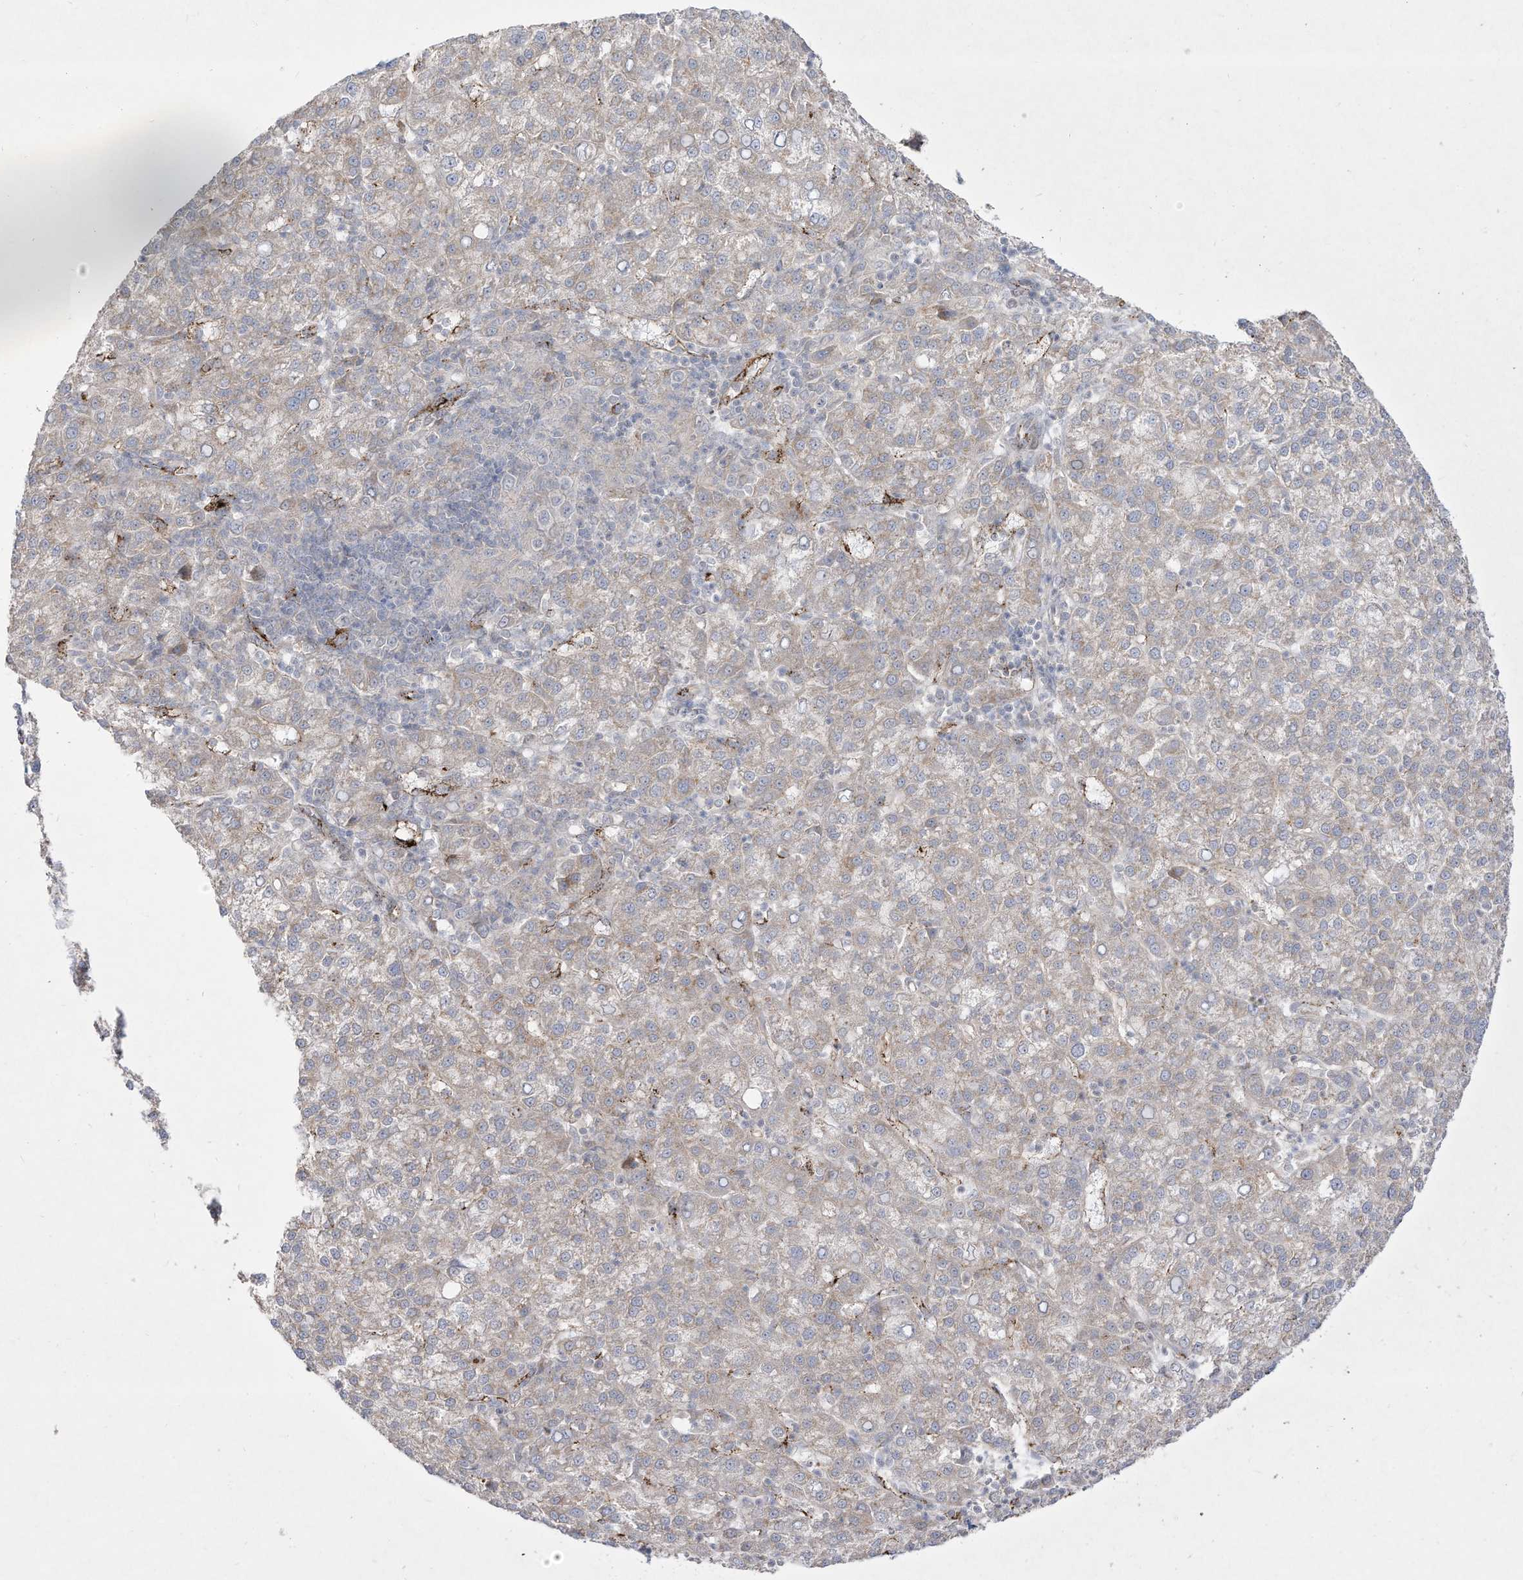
{"staining": {"intensity": "weak", "quantity": "<25%", "location": "cytoplasmic/membranous"}, "tissue": "liver cancer", "cell_type": "Tumor cells", "image_type": "cancer", "snomed": [{"axis": "morphology", "description": "Carcinoma, Hepatocellular, NOS"}, {"axis": "topography", "description": "Liver"}], "caption": "Tumor cells are negative for protein expression in human liver cancer.", "gene": "ZGRF1", "patient": {"sex": "female", "age": 58}}